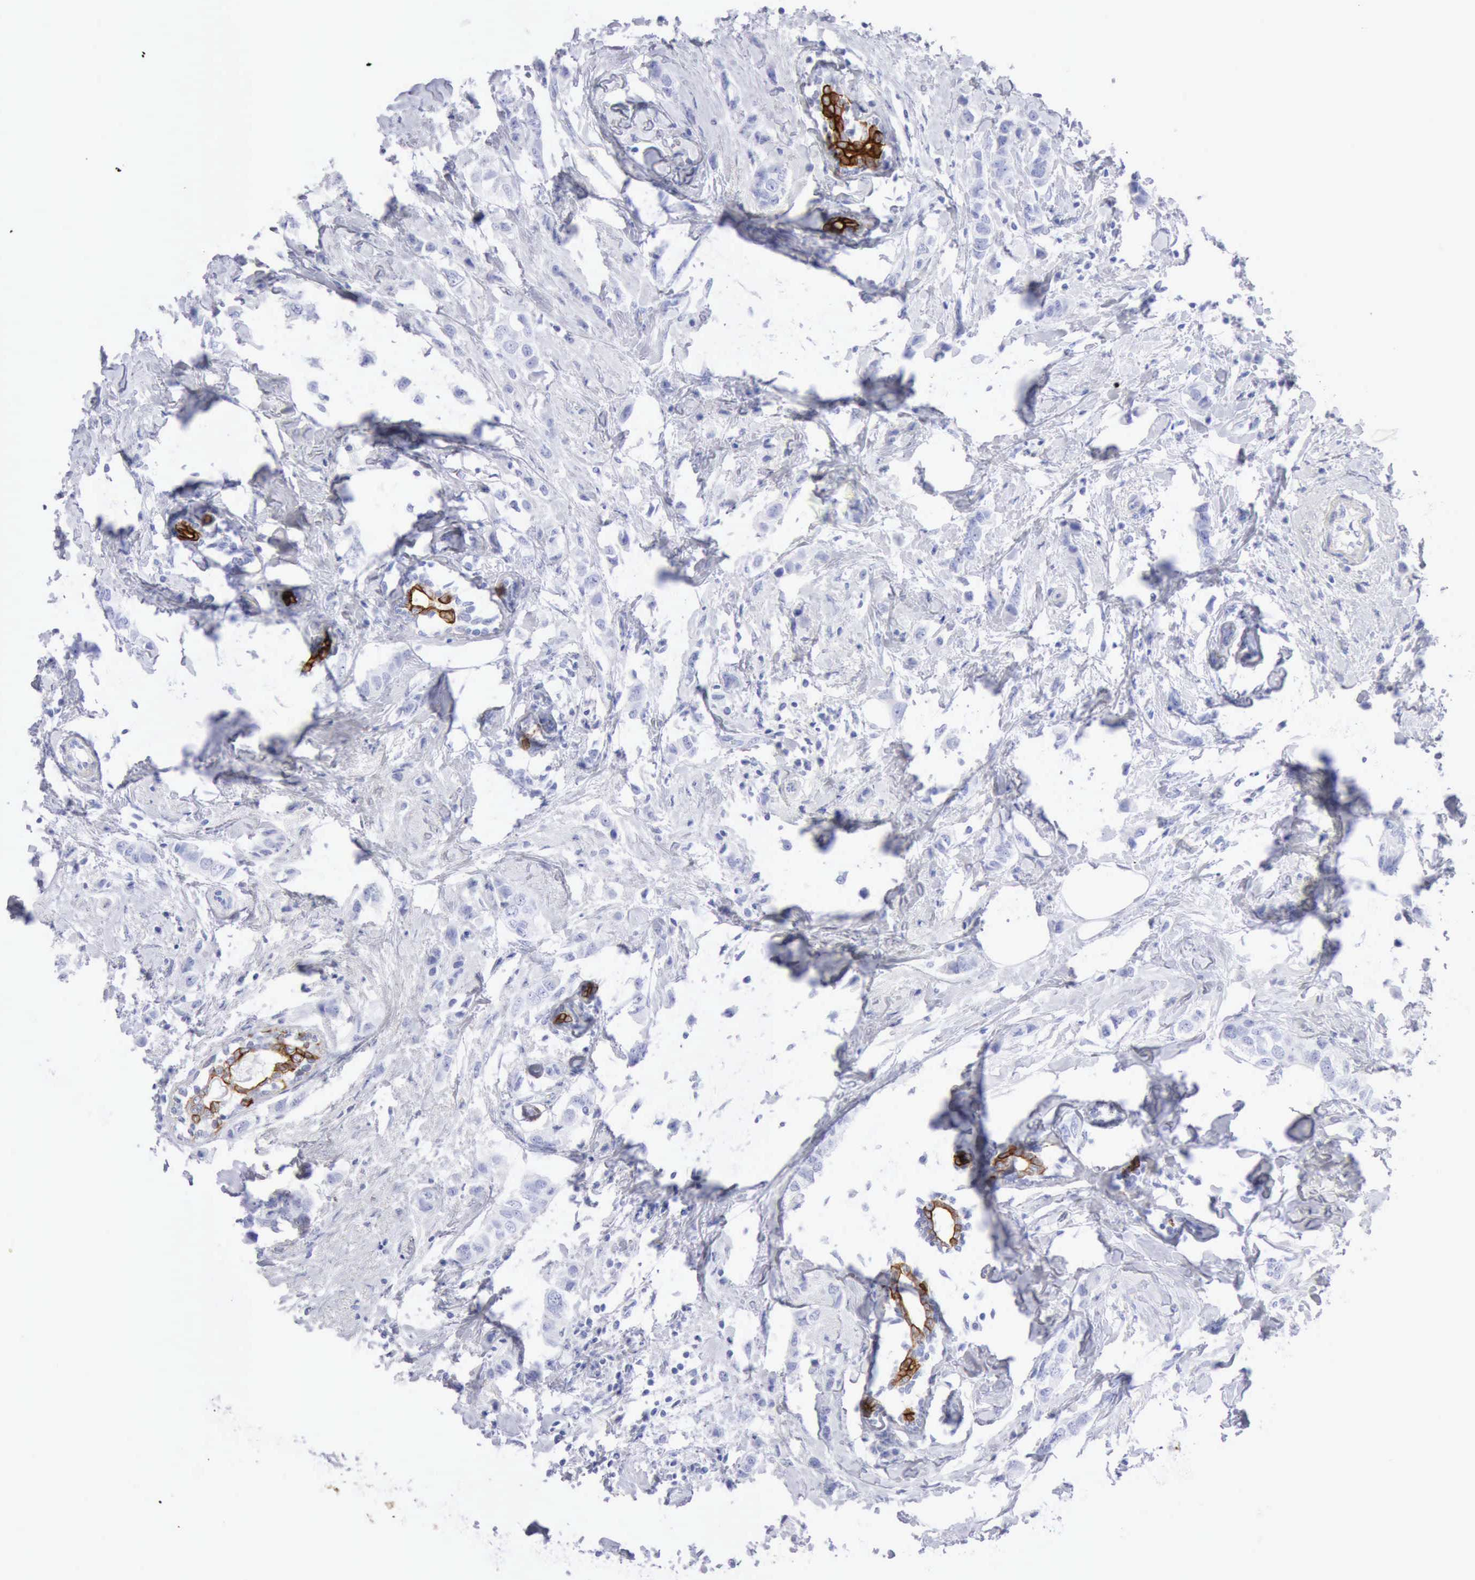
{"staining": {"intensity": "negative", "quantity": "none", "location": "none"}, "tissue": "breast cancer", "cell_type": "Tumor cells", "image_type": "cancer", "snomed": [{"axis": "morphology", "description": "Normal tissue, NOS"}, {"axis": "morphology", "description": "Duct carcinoma"}, {"axis": "topography", "description": "Breast"}], "caption": "Immunohistochemical staining of human breast invasive ductal carcinoma reveals no significant expression in tumor cells.", "gene": "KRT5", "patient": {"sex": "female", "age": 50}}